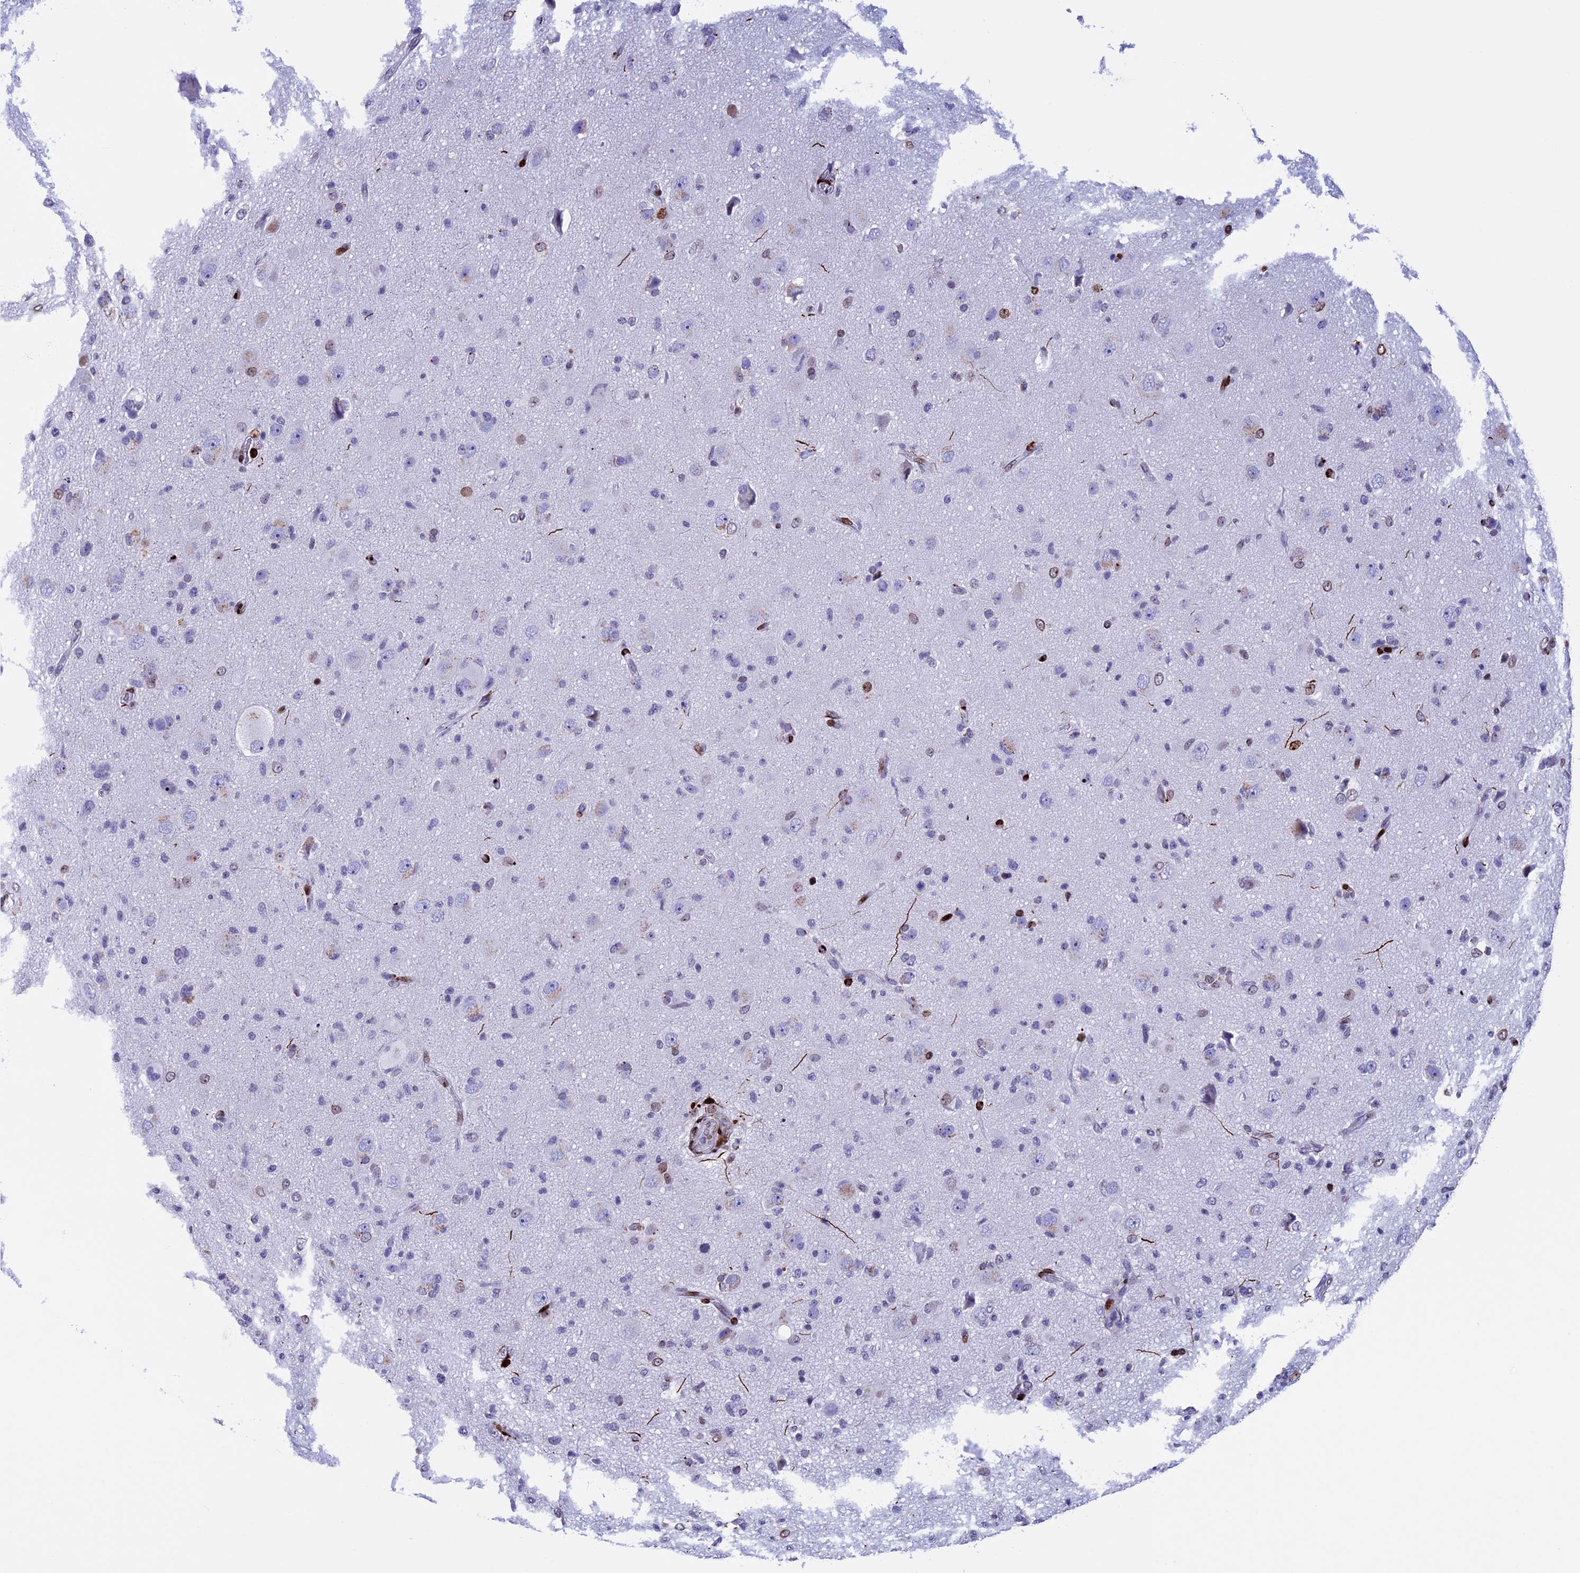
{"staining": {"intensity": "strong", "quantity": "<25%", "location": "nuclear"}, "tissue": "glioma", "cell_type": "Tumor cells", "image_type": "cancer", "snomed": [{"axis": "morphology", "description": "Glioma, malignant, High grade"}, {"axis": "topography", "description": "Brain"}], "caption": "Glioma tissue demonstrates strong nuclear staining in approximately <25% of tumor cells", "gene": "BTBD3", "patient": {"sex": "female", "age": 57}}